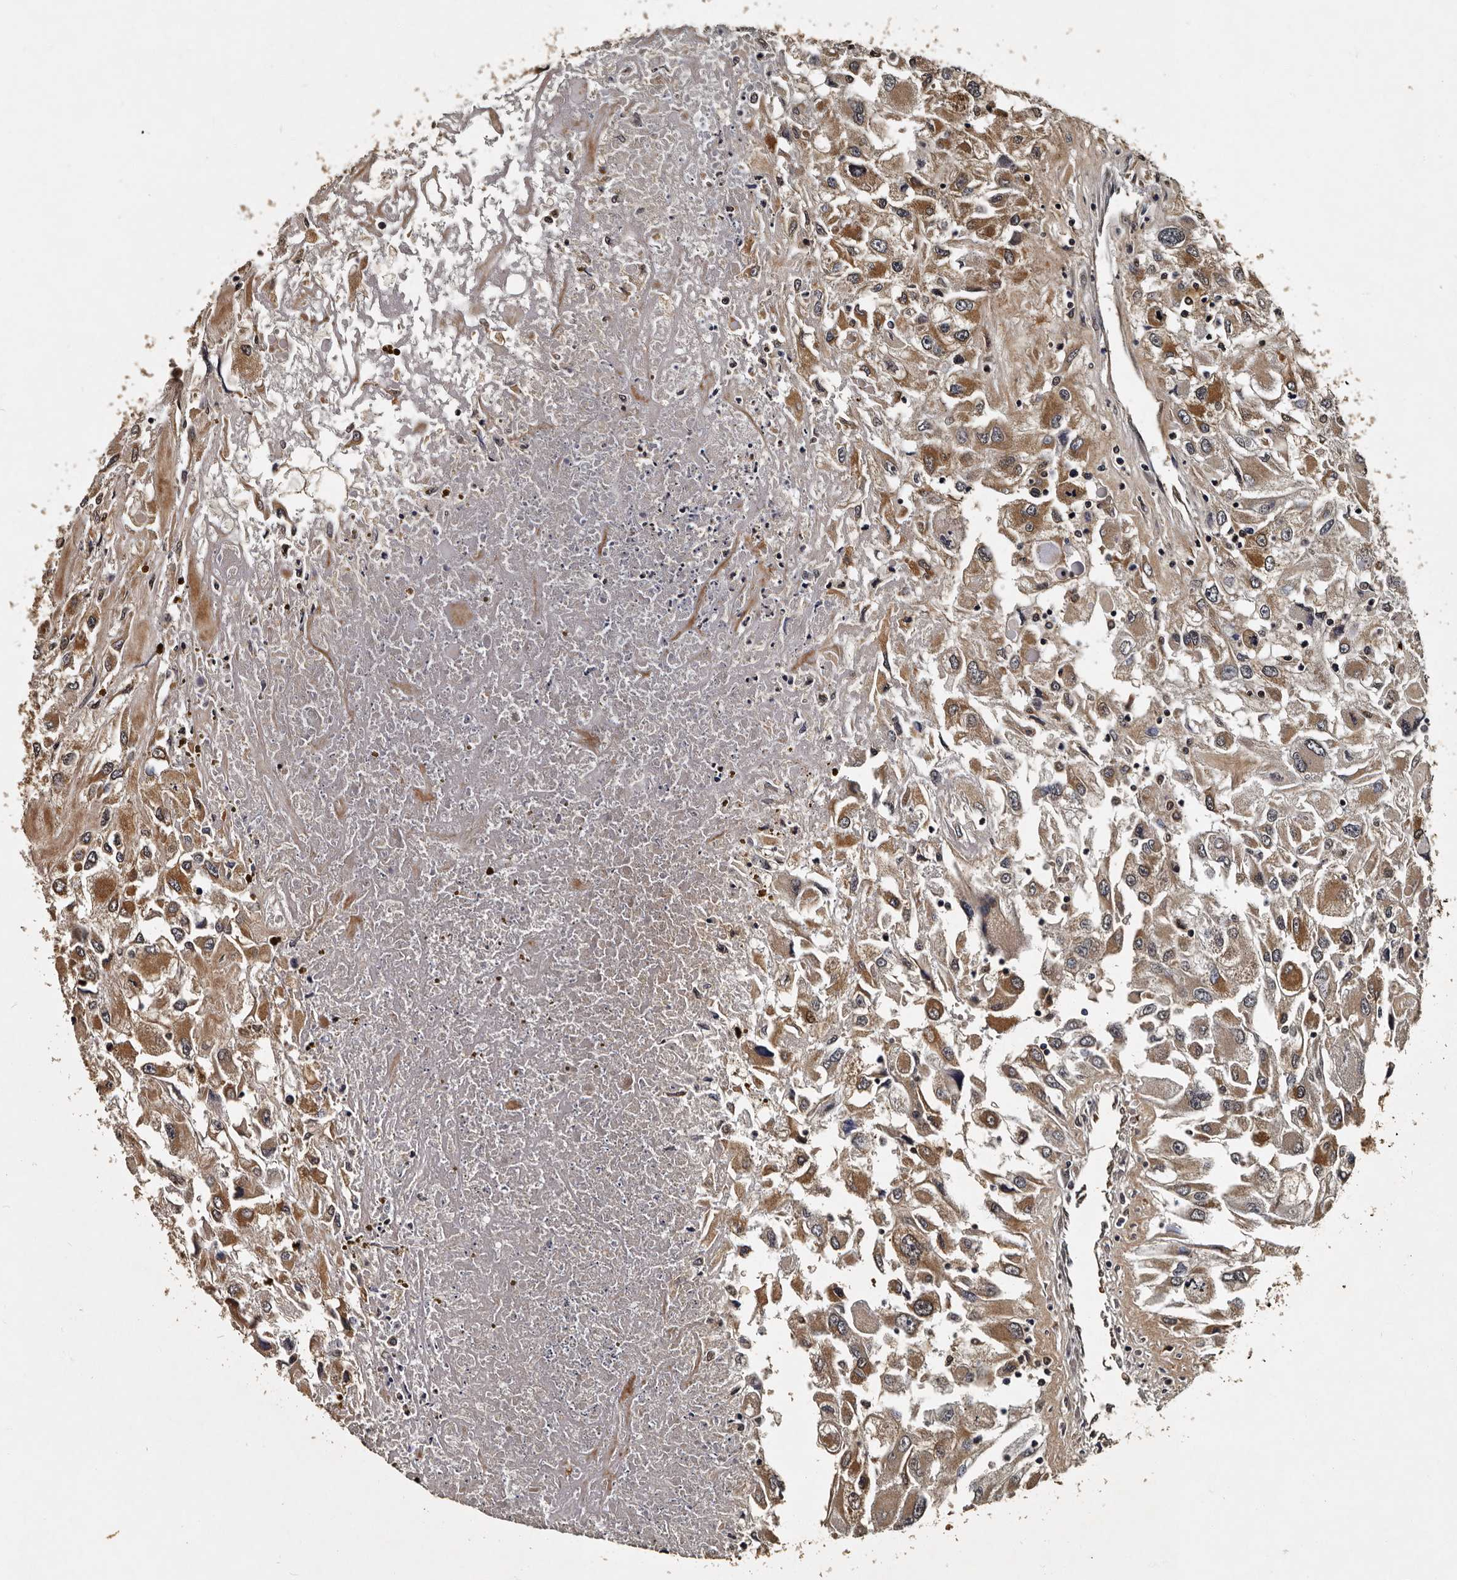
{"staining": {"intensity": "moderate", "quantity": ">75%", "location": "cytoplasmic/membranous"}, "tissue": "renal cancer", "cell_type": "Tumor cells", "image_type": "cancer", "snomed": [{"axis": "morphology", "description": "Adenocarcinoma, NOS"}, {"axis": "topography", "description": "Kidney"}], "caption": "Human renal adenocarcinoma stained with a brown dye demonstrates moderate cytoplasmic/membranous positive expression in approximately >75% of tumor cells.", "gene": "CPNE3", "patient": {"sex": "female", "age": 52}}